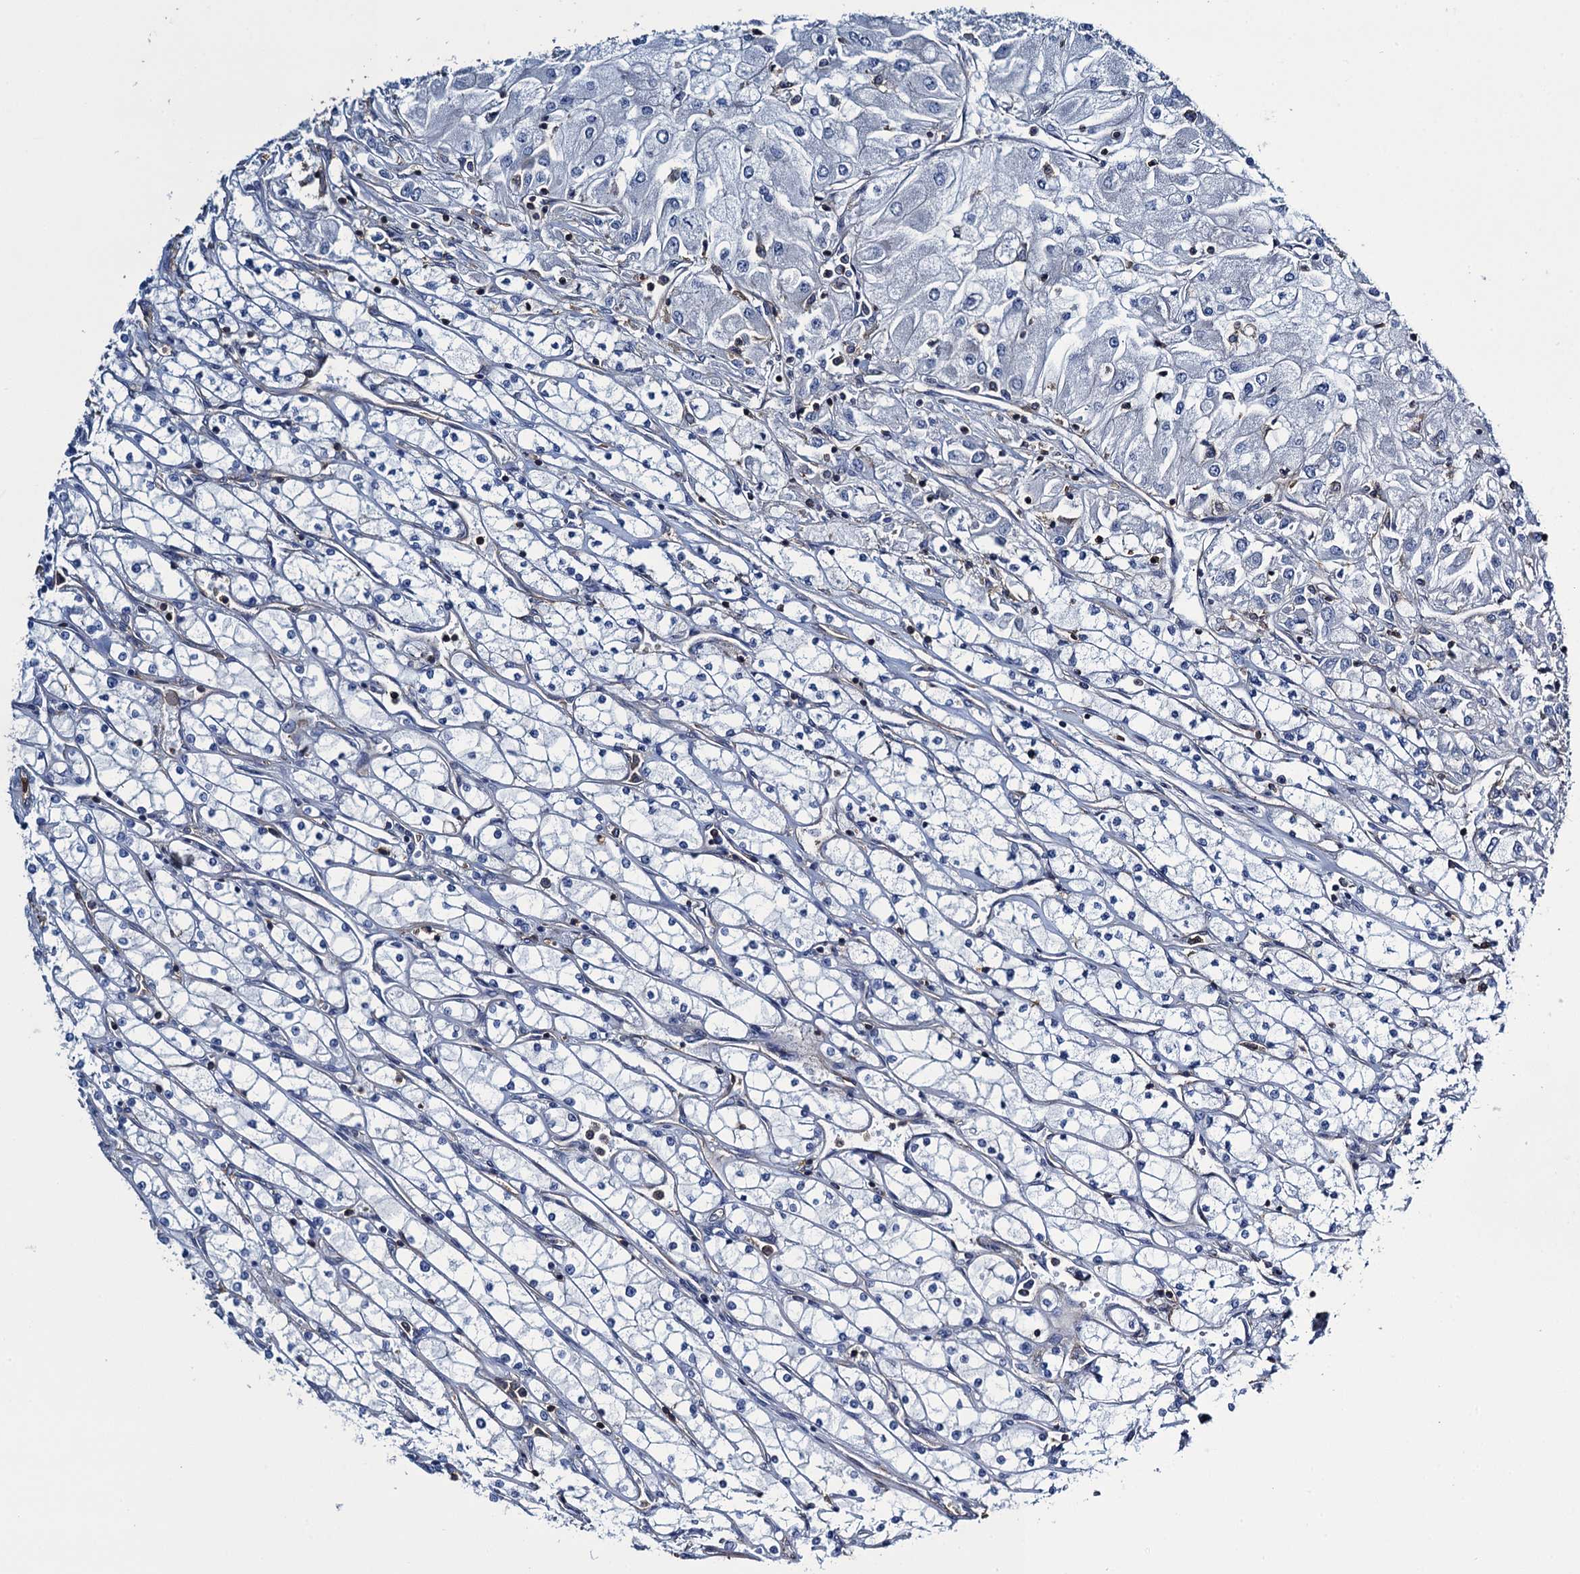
{"staining": {"intensity": "negative", "quantity": "none", "location": "none"}, "tissue": "renal cancer", "cell_type": "Tumor cells", "image_type": "cancer", "snomed": [{"axis": "morphology", "description": "Adenocarcinoma, NOS"}, {"axis": "topography", "description": "Kidney"}], "caption": "An immunohistochemistry (IHC) histopathology image of renal cancer (adenocarcinoma) is shown. There is no staining in tumor cells of renal cancer (adenocarcinoma).", "gene": "PROSER2", "patient": {"sex": "male", "age": 80}}